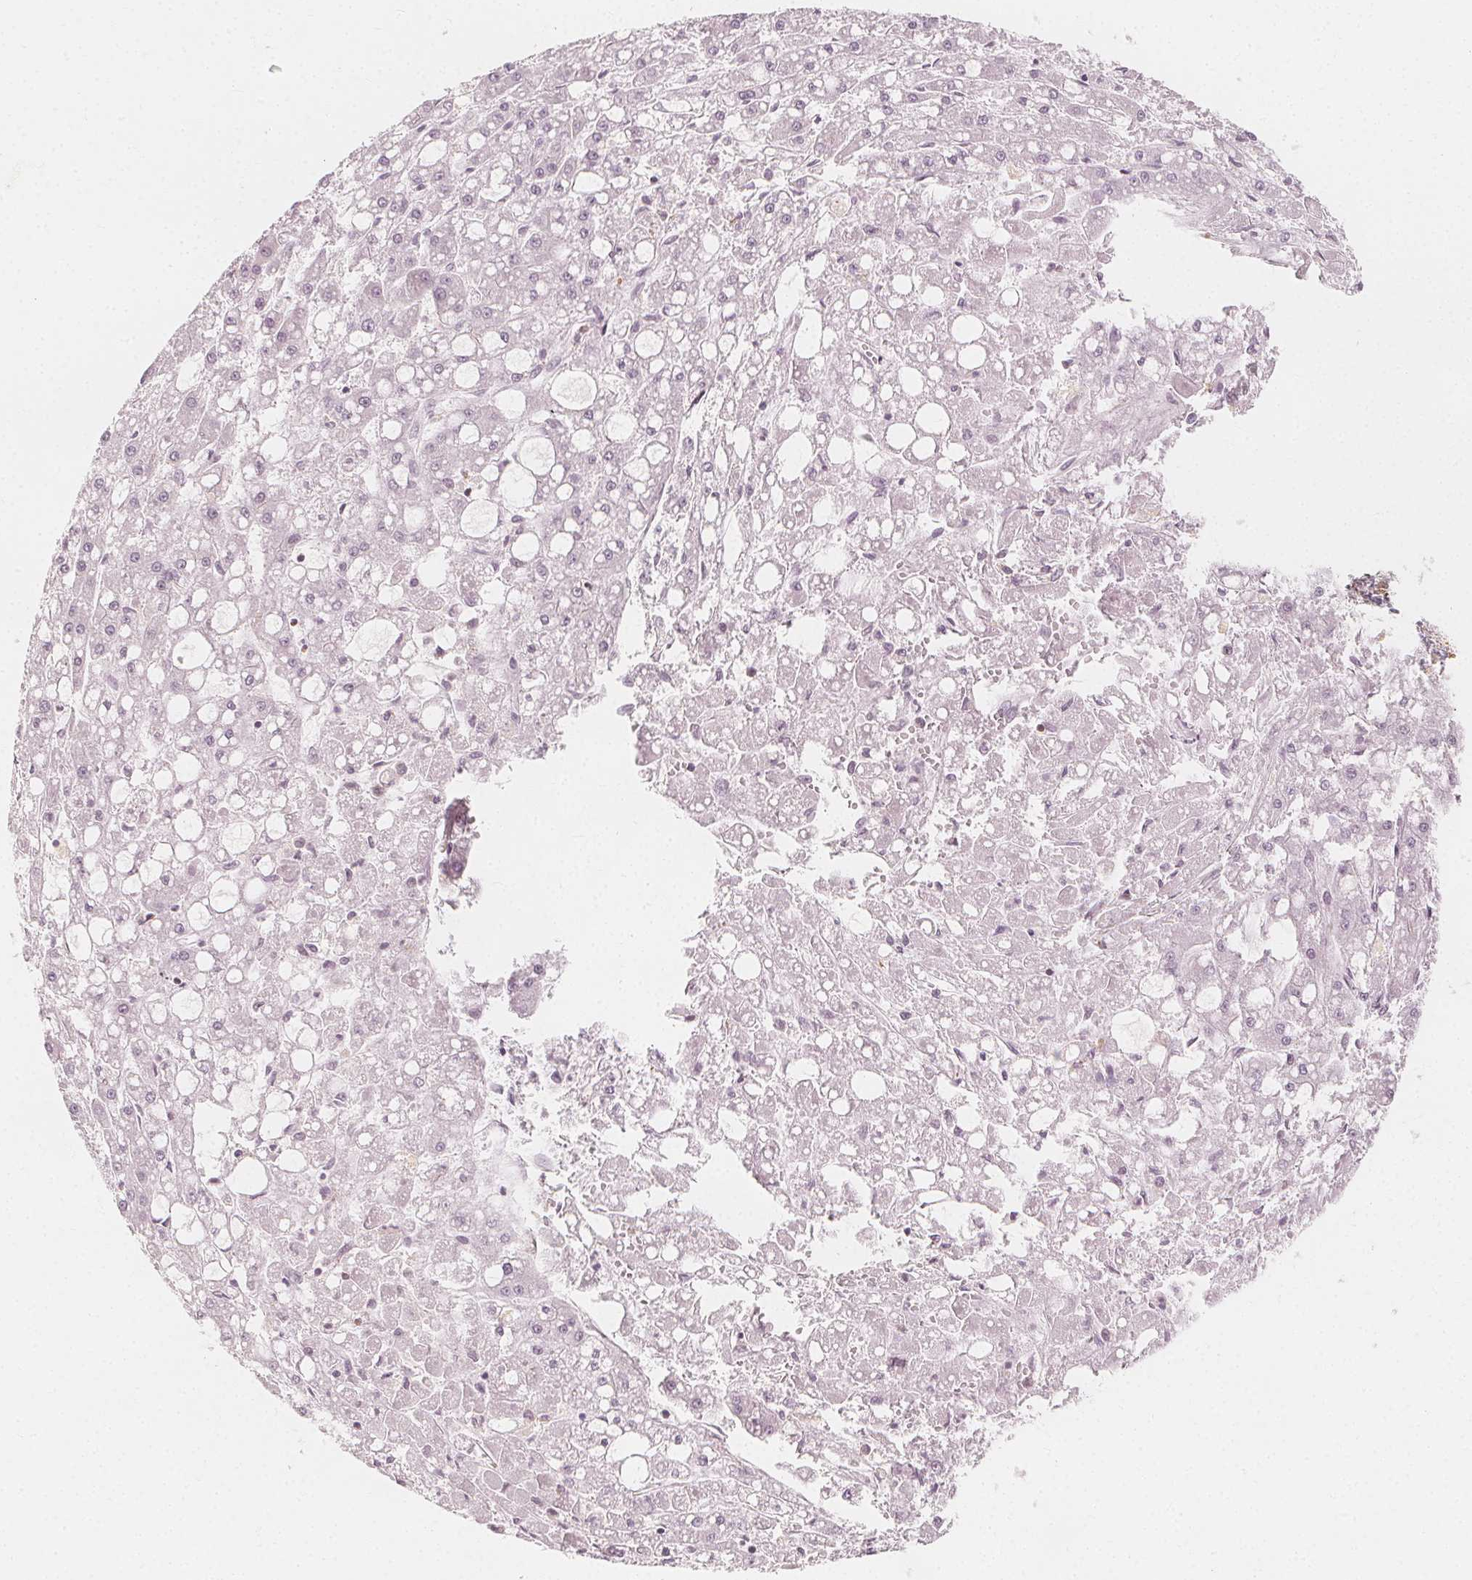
{"staining": {"intensity": "negative", "quantity": "none", "location": "none"}, "tissue": "liver cancer", "cell_type": "Tumor cells", "image_type": "cancer", "snomed": [{"axis": "morphology", "description": "Carcinoma, Hepatocellular, NOS"}, {"axis": "topography", "description": "Liver"}], "caption": "This is an immunohistochemistry micrograph of liver cancer (hepatocellular carcinoma). There is no positivity in tumor cells.", "gene": "ARHGAP26", "patient": {"sex": "male", "age": 67}}